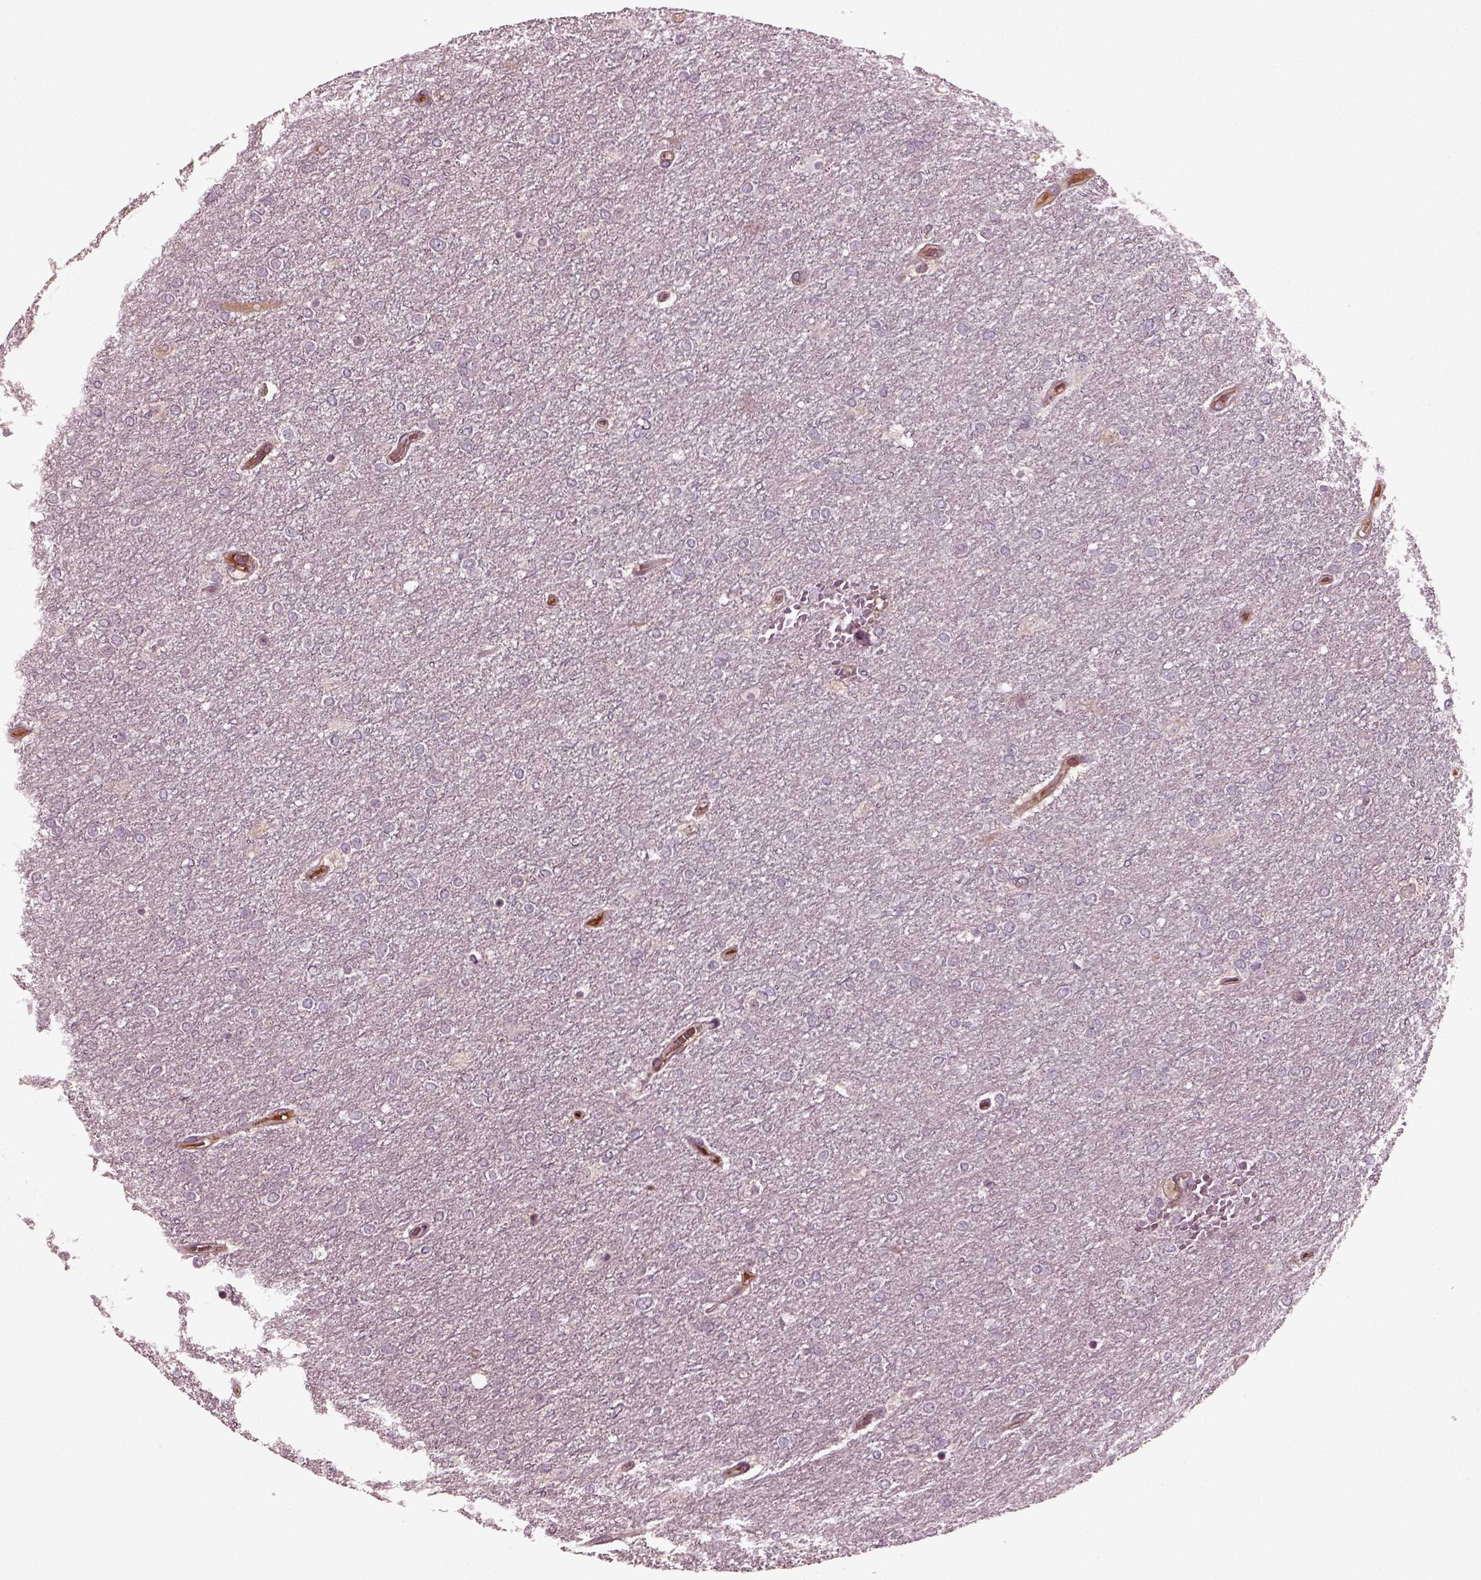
{"staining": {"intensity": "negative", "quantity": "none", "location": "none"}, "tissue": "glioma", "cell_type": "Tumor cells", "image_type": "cancer", "snomed": [{"axis": "morphology", "description": "Glioma, malignant, High grade"}, {"axis": "topography", "description": "Brain"}], "caption": "IHC micrograph of neoplastic tissue: human glioma stained with DAB (3,3'-diaminobenzidine) demonstrates no significant protein expression in tumor cells. Nuclei are stained in blue.", "gene": "PORCN", "patient": {"sex": "female", "age": 61}}